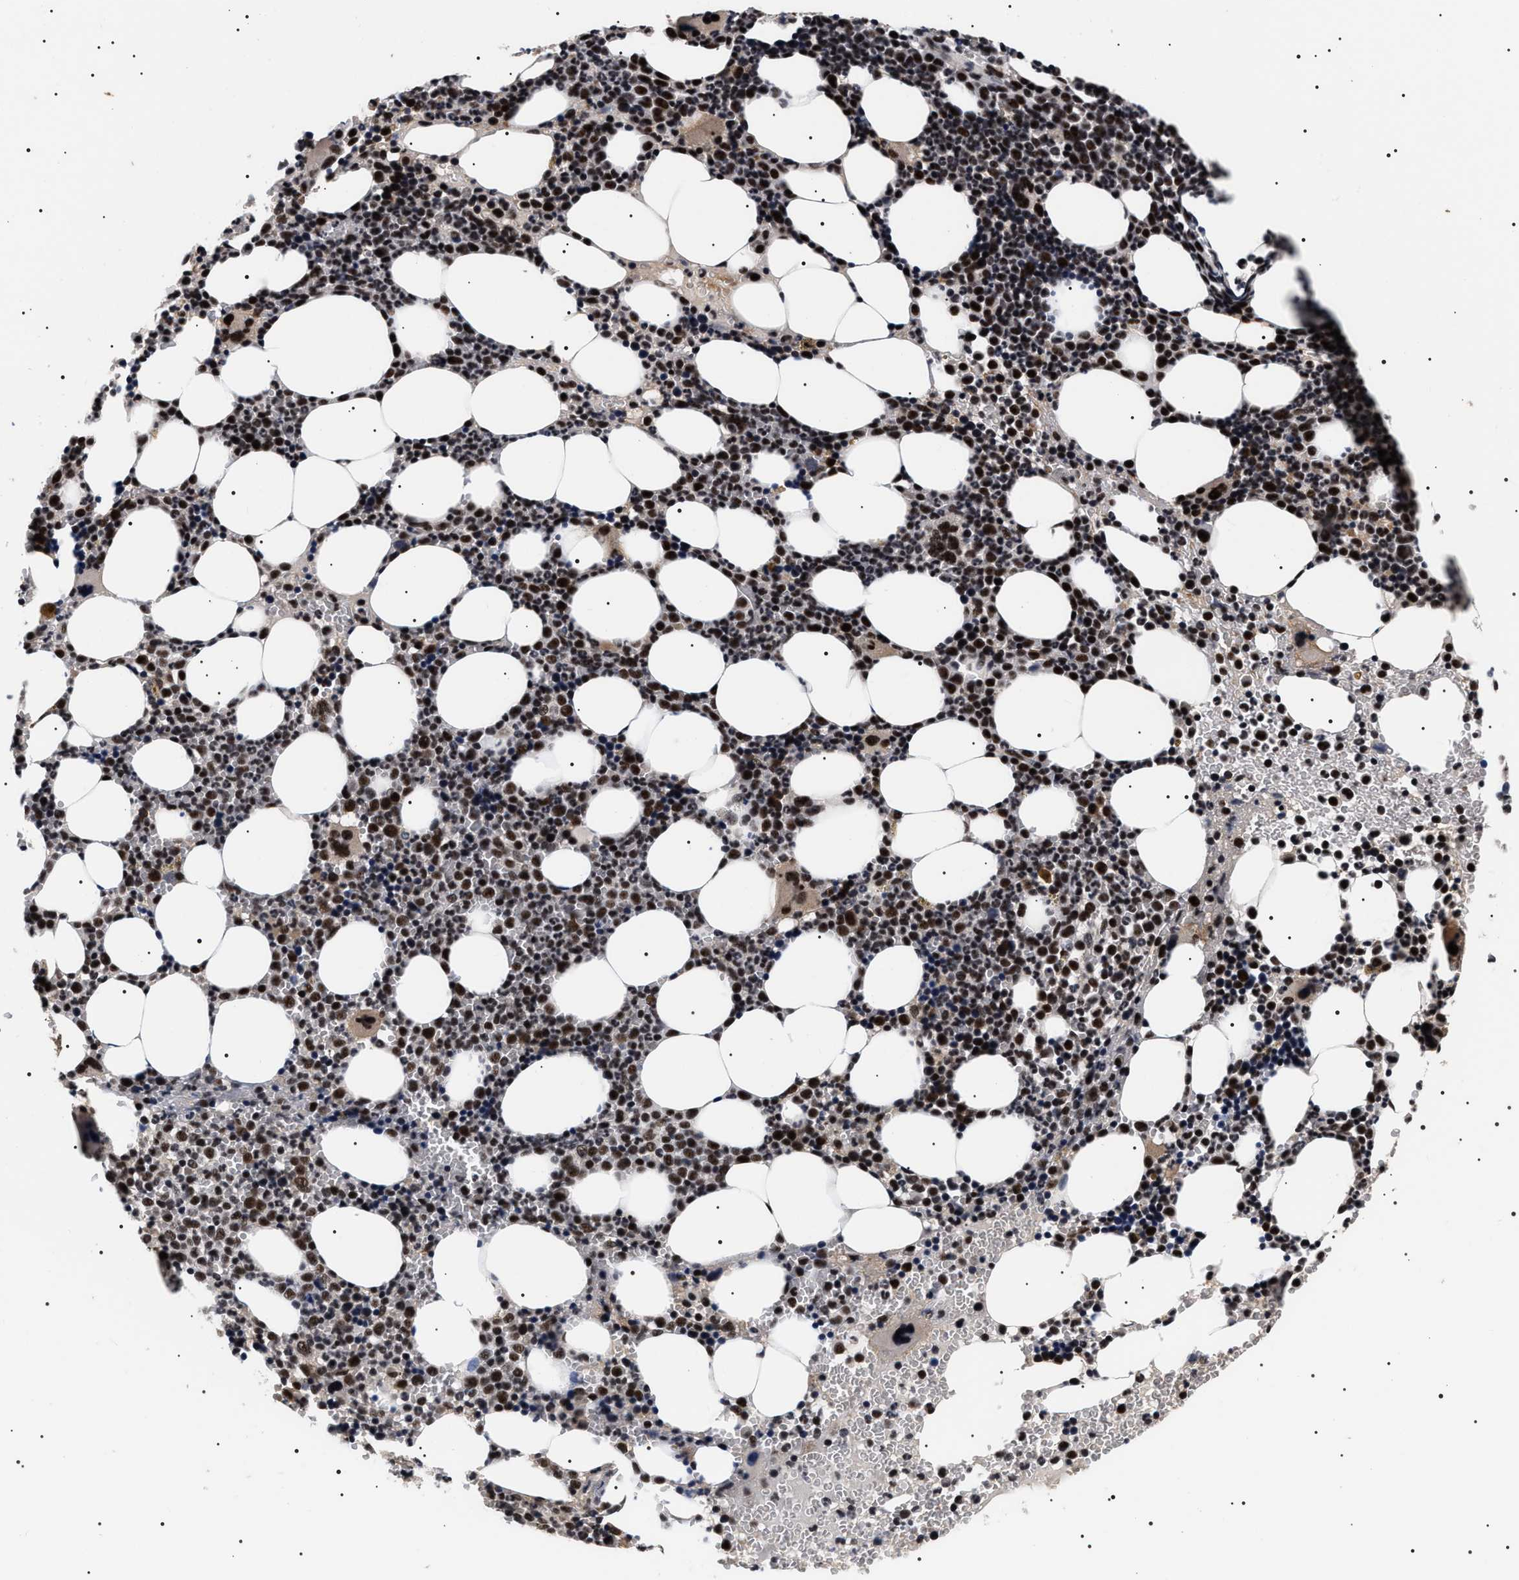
{"staining": {"intensity": "strong", "quantity": ">75%", "location": "nuclear"}, "tissue": "bone marrow", "cell_type": "Hematopoietic cells", "image_type": "normal", "snomed": [{"axis": "morphology", "description": "Normal tissue, NOS"}, {"axis": "morphology", "description": "Inflammation, NOS"}, {"axis": "topography", "description": "Bone marrow"}], "caption": "Bone marrow stained with DAB immunohistochemistry exhibits high levels of strong nuclear positivity in approximately >75% of hematopoietic cells.", "gene": "CAAP1", "patient": {"sex": "female", "age": 67}}